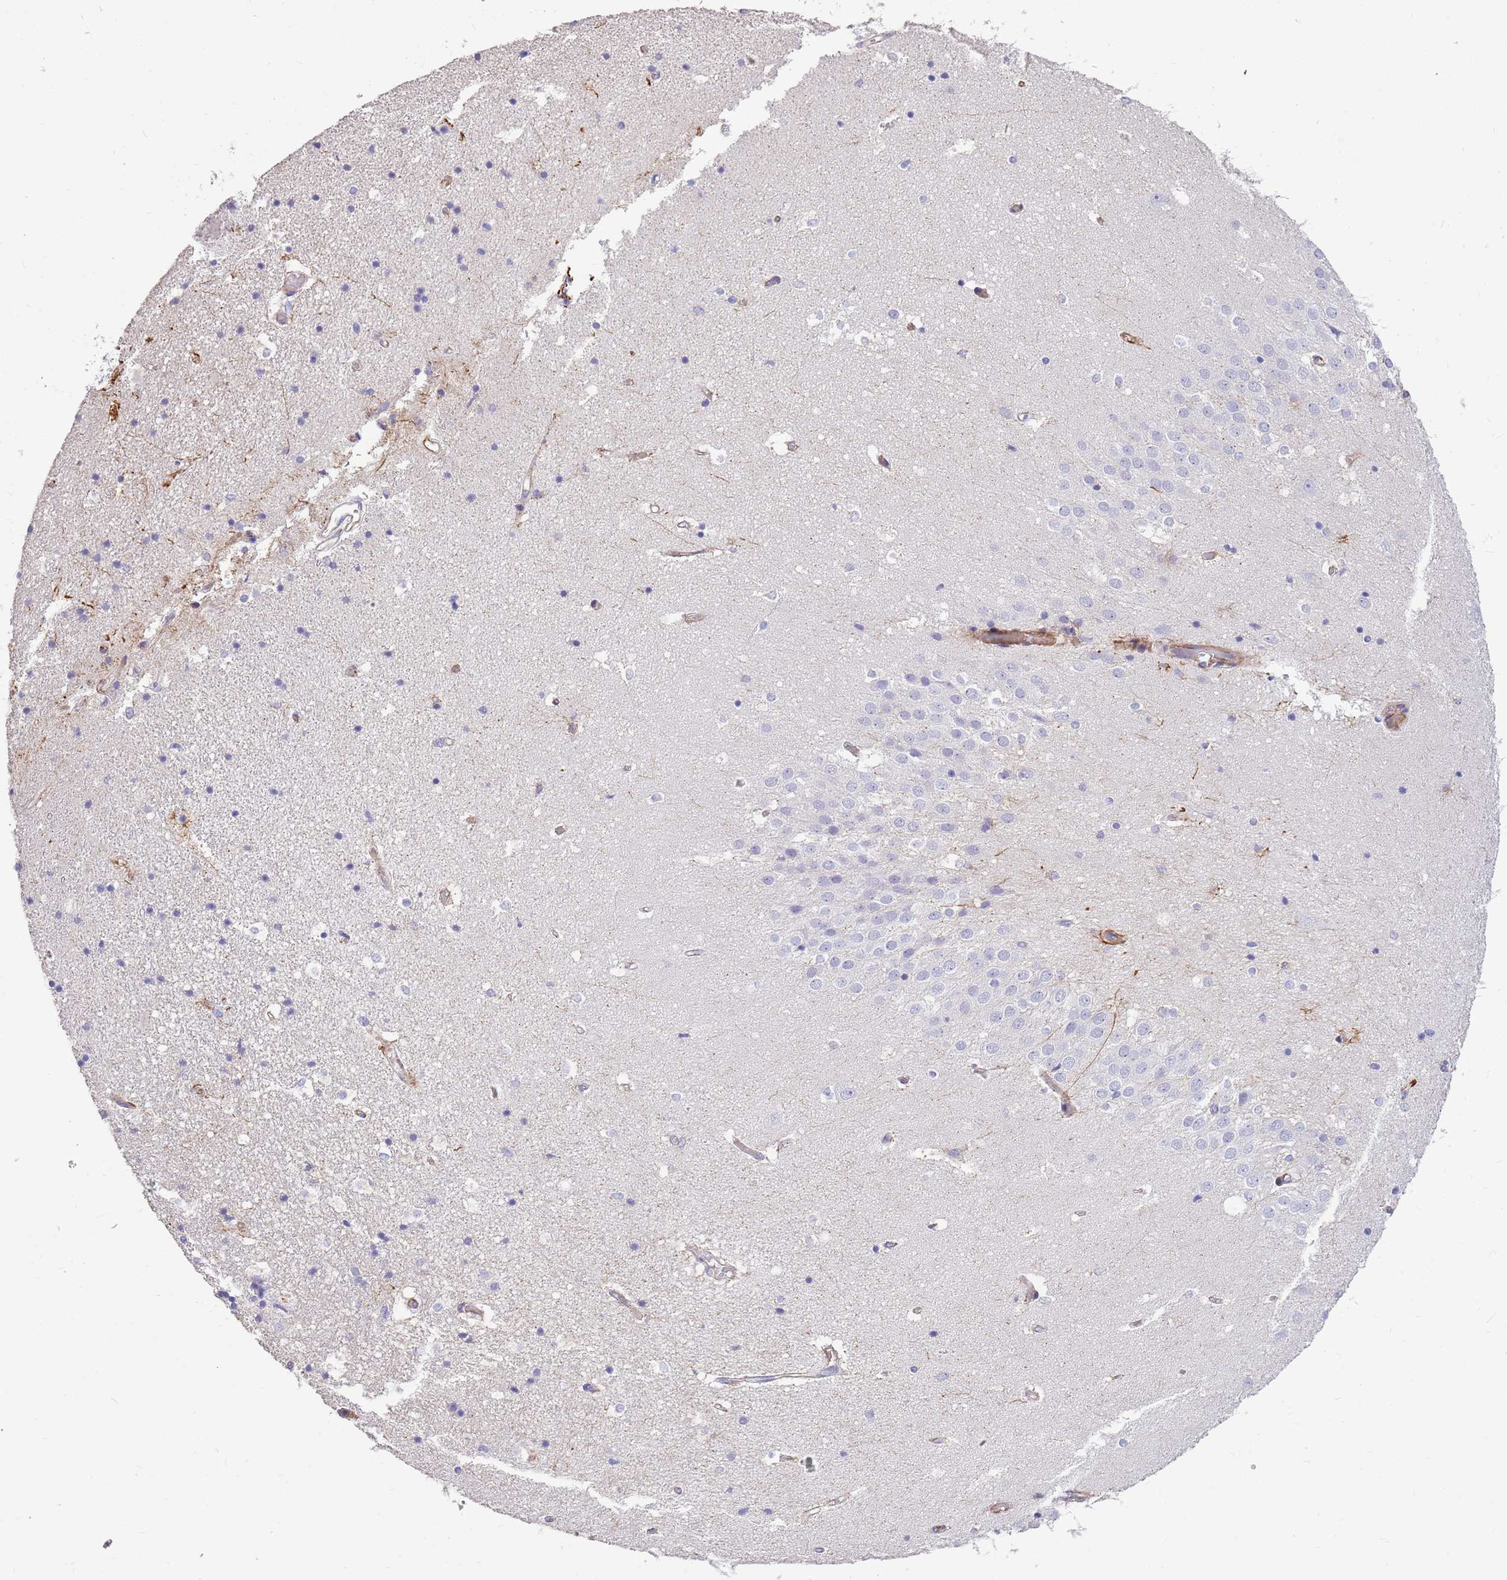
{"staining": {"intensity": "negative", "quantity": "none", "location": "none"}, "tissue": "hippocampus", "cell_type": "Glial cells", "image_type": "normal", "snomed": [{"axis": "morphology", "description": "Normal tissue, NOS"}, {"axis": "topography", "description": "Hippocampus"}], "caption": "Immunohistochemical staining of unremarkable hippocampus exhibits no significant expression in glial cells. (Immunohistochemistry (ihc), brightfield microscopy, high magnification).", "gene": "ZDHHC1", "patient": {"sex": "female", "age": 52}}